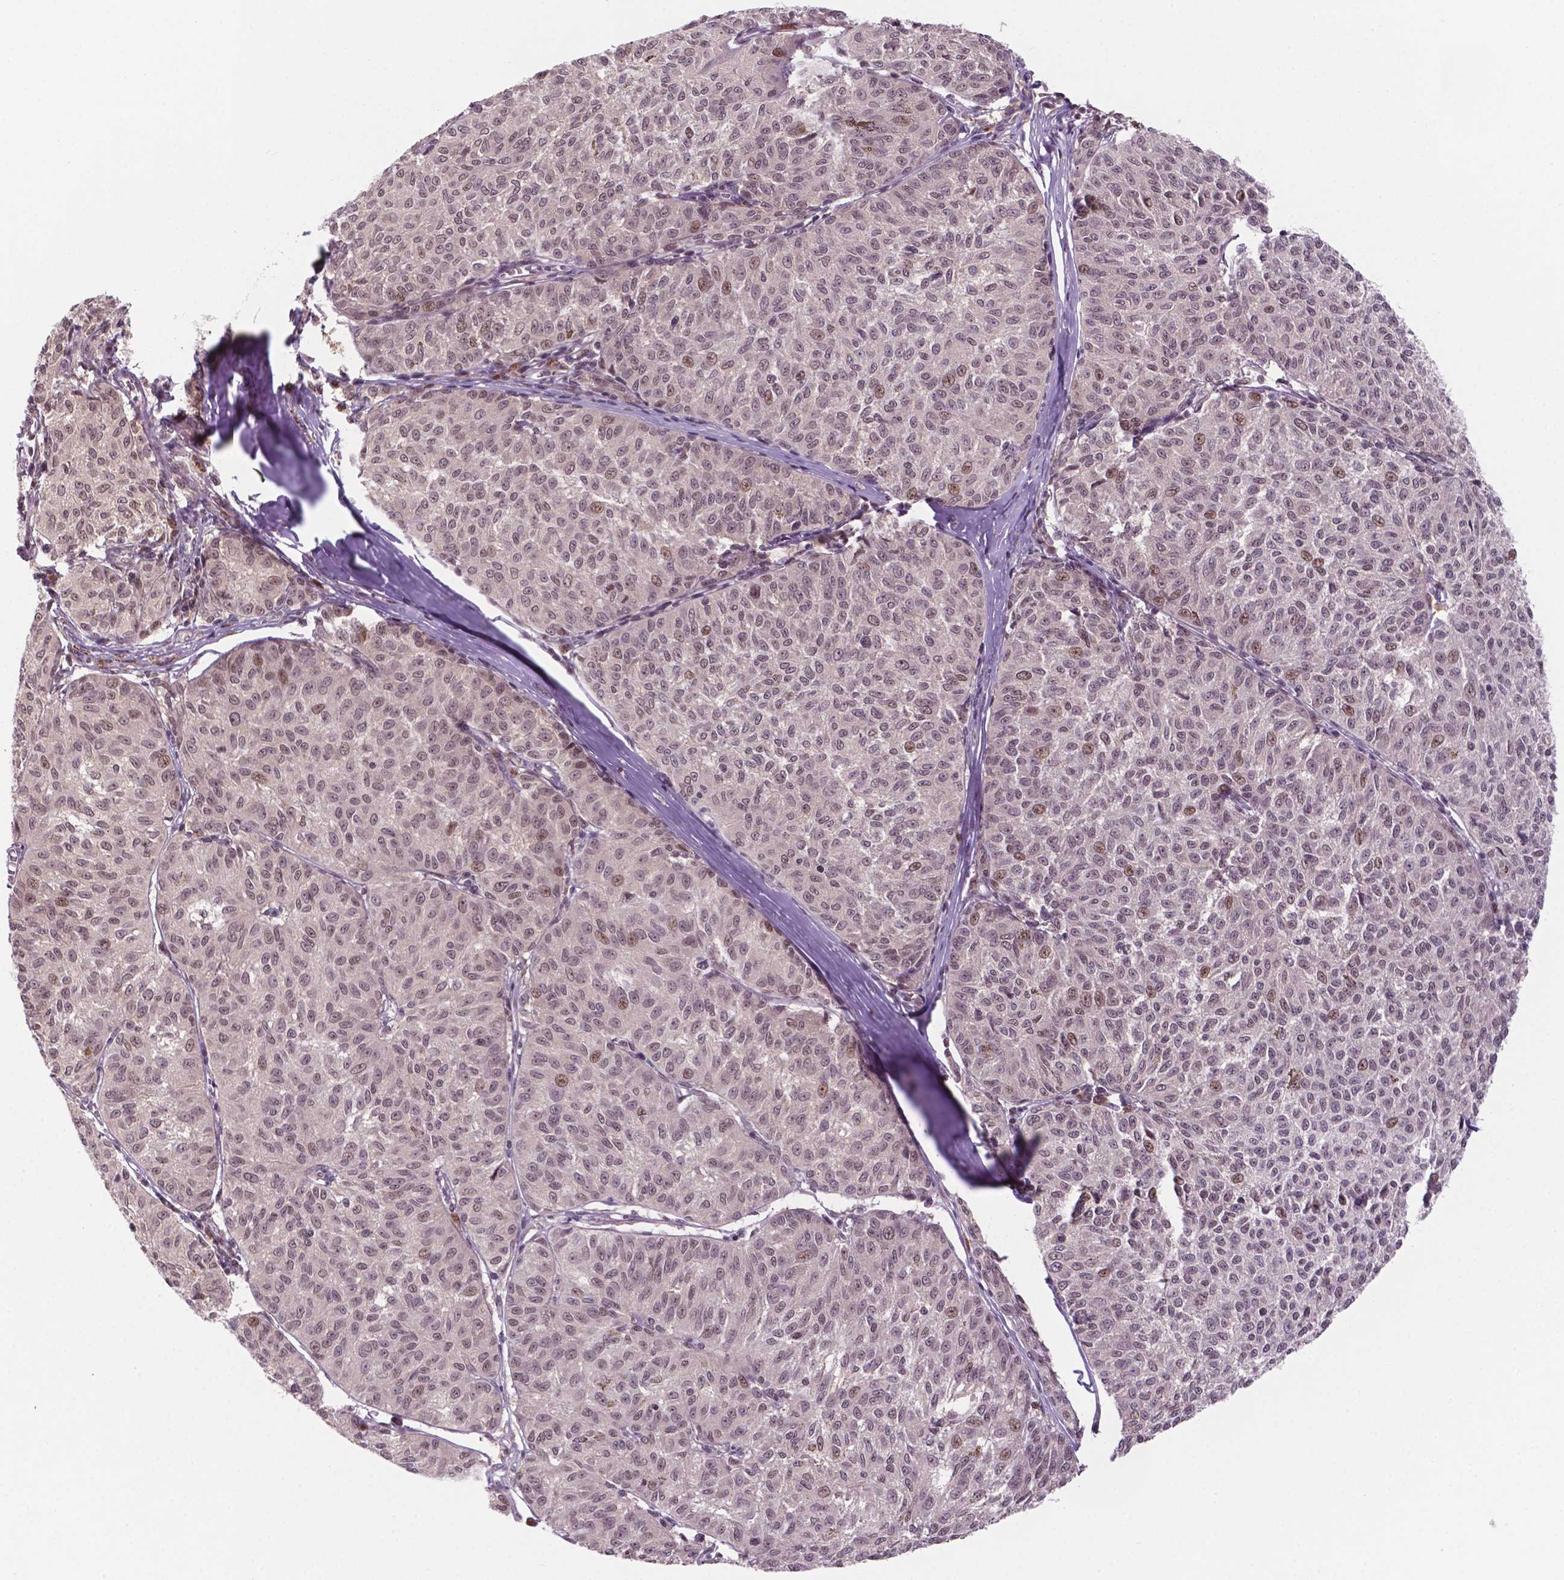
{"staining": {"intensity": "moderate", "quantity": "<25%", "location": "nuclear"}, "tissue": "melanoma", "cell_type": "Tumor cells", "image_type": "cancer", "snomed": [{"axis": "morphology", "description": "Malignant melanoma, NOS"}, {"axis": "topography", "description": "Skin"}], "caption": "This is an image of immunohistochemistry (IHC) staining of malignant melanoma, which shows moderate positivity in the nuclear of tumor cells.", "gene": "PER2", "patient": {"sex": "female", "age": 72}}